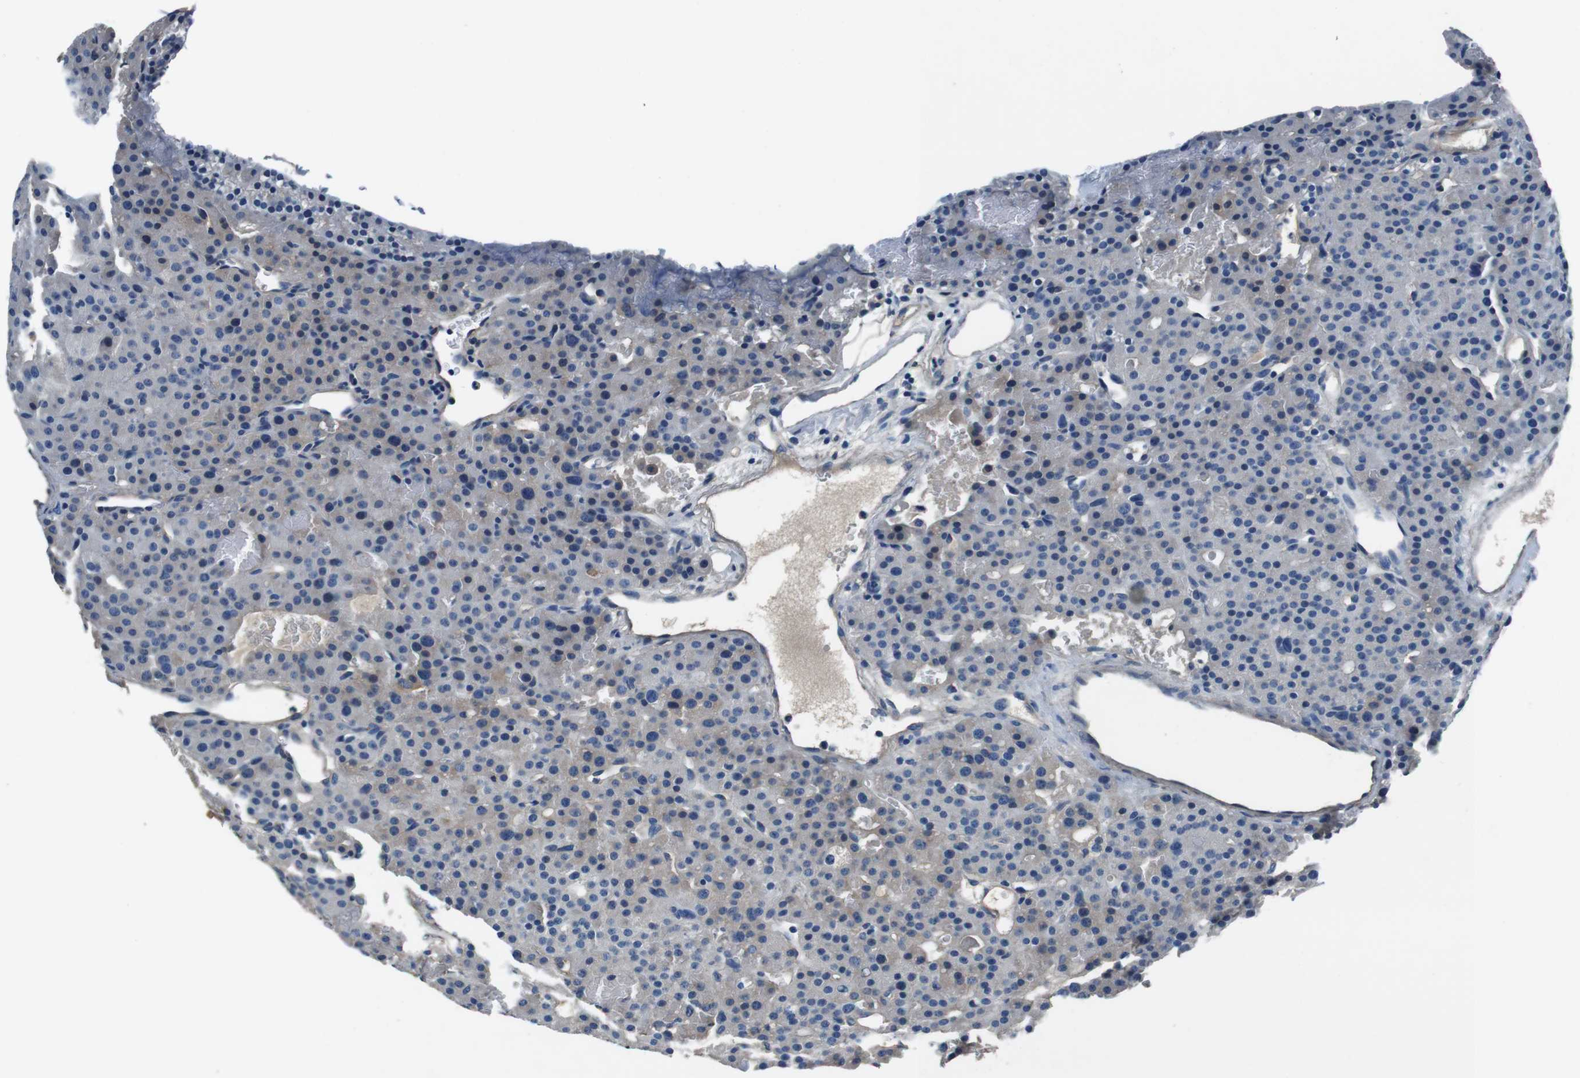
{"staining": {"intensity": "weak", "quantity": "<25%", "location": "cytoplasmic/membranous"}, "tissue": "parathyroid gland", "cell_type": "Glandular cells", "image_type": "normal", "snomed": [{"axis": "morphology", "description": "Normal tissue, NOS"}, {"axis": "morphology", "description": "Adenoma, NOS"}, {"axis": "topography", "description": "Parathyroid gland"}], "caption": "The image shows no significant expression in glandular cells of parathyroid gland.", "gene": "CASQ1", "patient": {"sex": "female", "age": 81}}